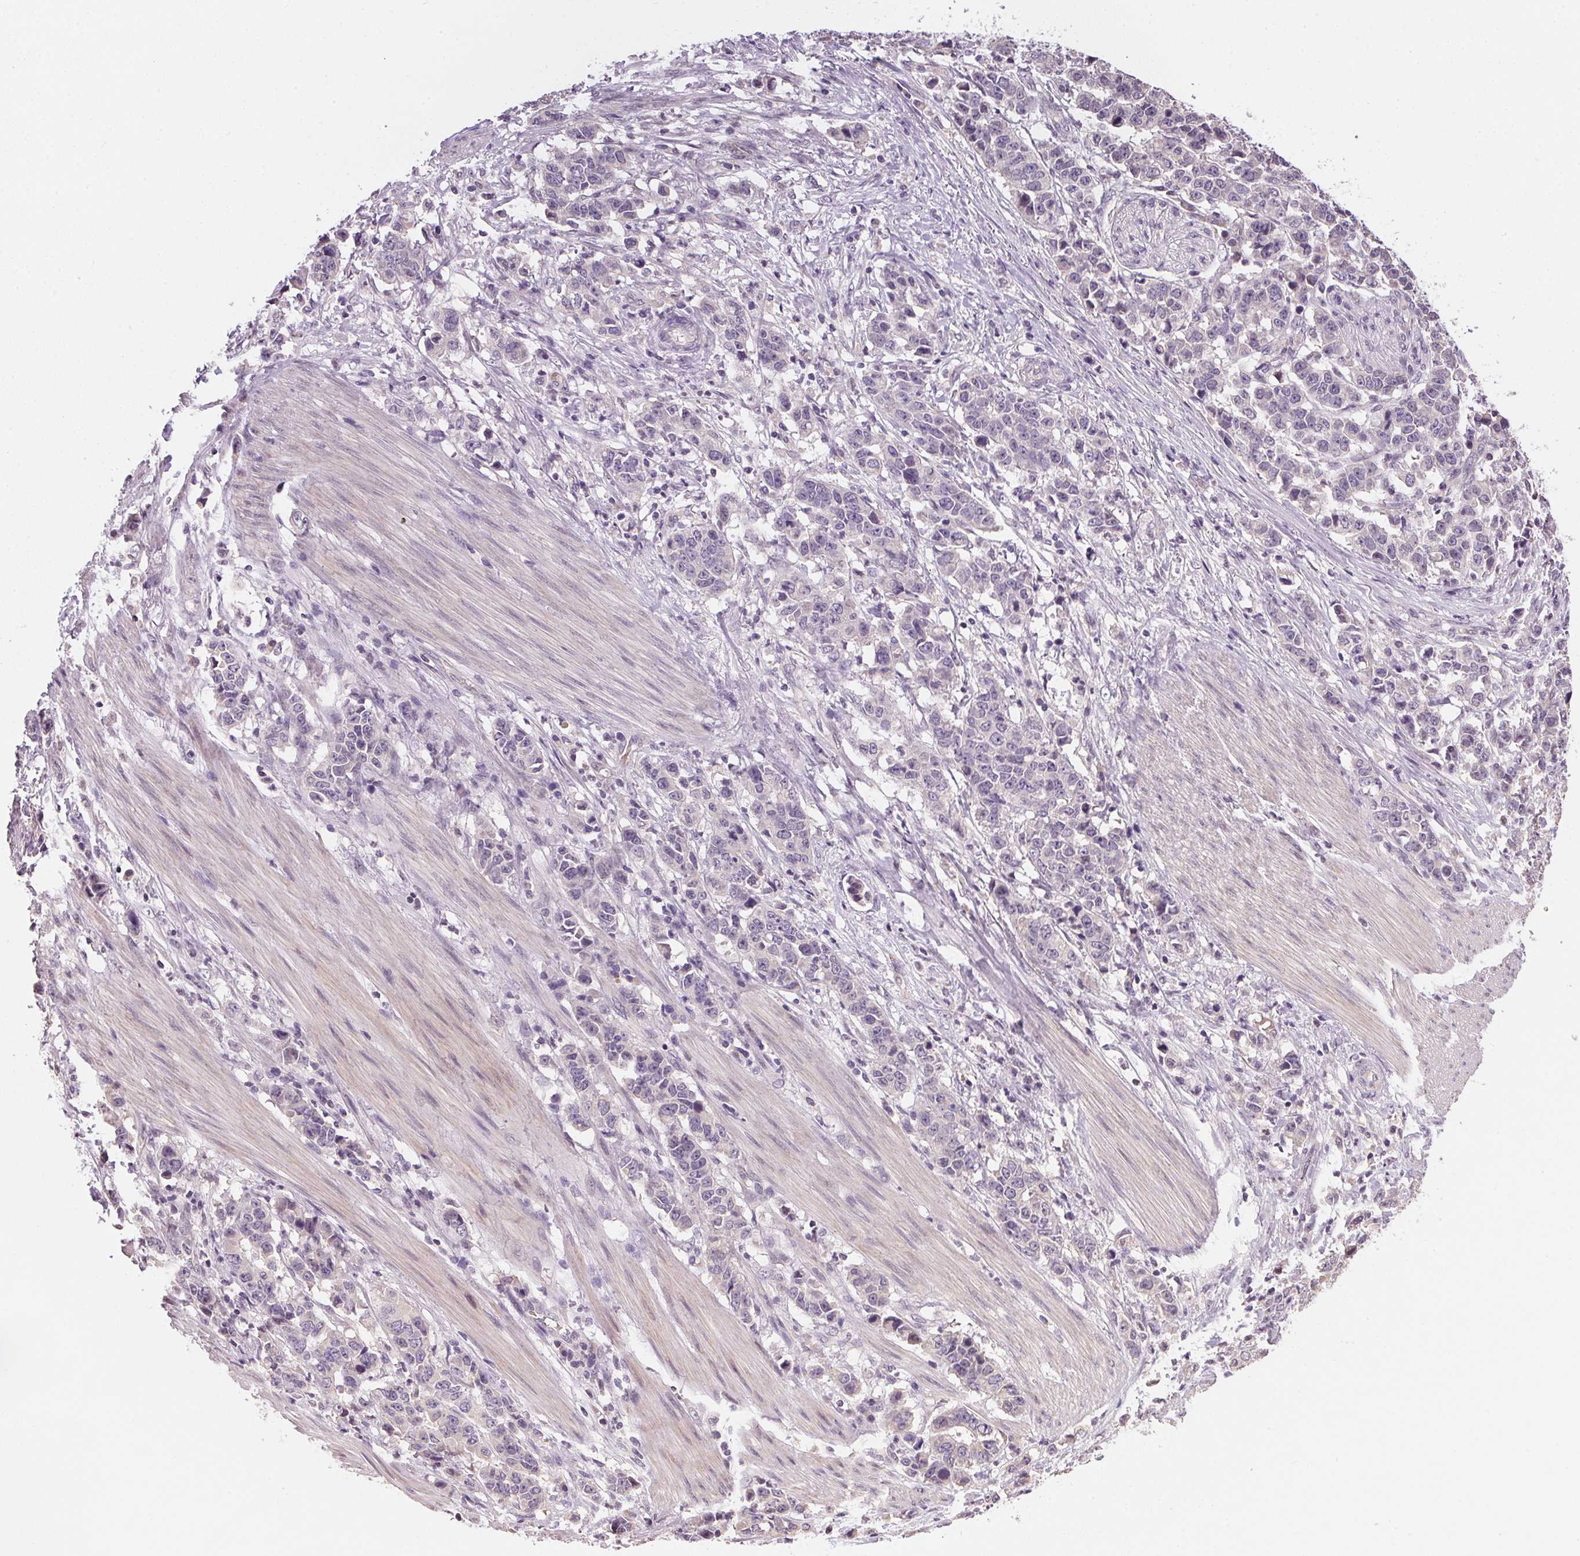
{"staining": {"intensity": "negative", "quantity": "none", "location": "none"}, "tissue": "stomach cancer", "cell_type": "Tumor cells", "image_type": "cancer", "snomed": [{"axis": "morphology", "description": "Adenocarcinoma, NOS"}, {"axis": "topography", "description": "Stomach, upper"}], "caption": "This photomicrograph is of stomach cancer stained with immunohistochemistry to label a protein in brown with the nuclei are counter-stained blue. There is no staining in tumor cells.", "gene": "ALDH8A1", "patient": {"sex": "male", "age": 69}}